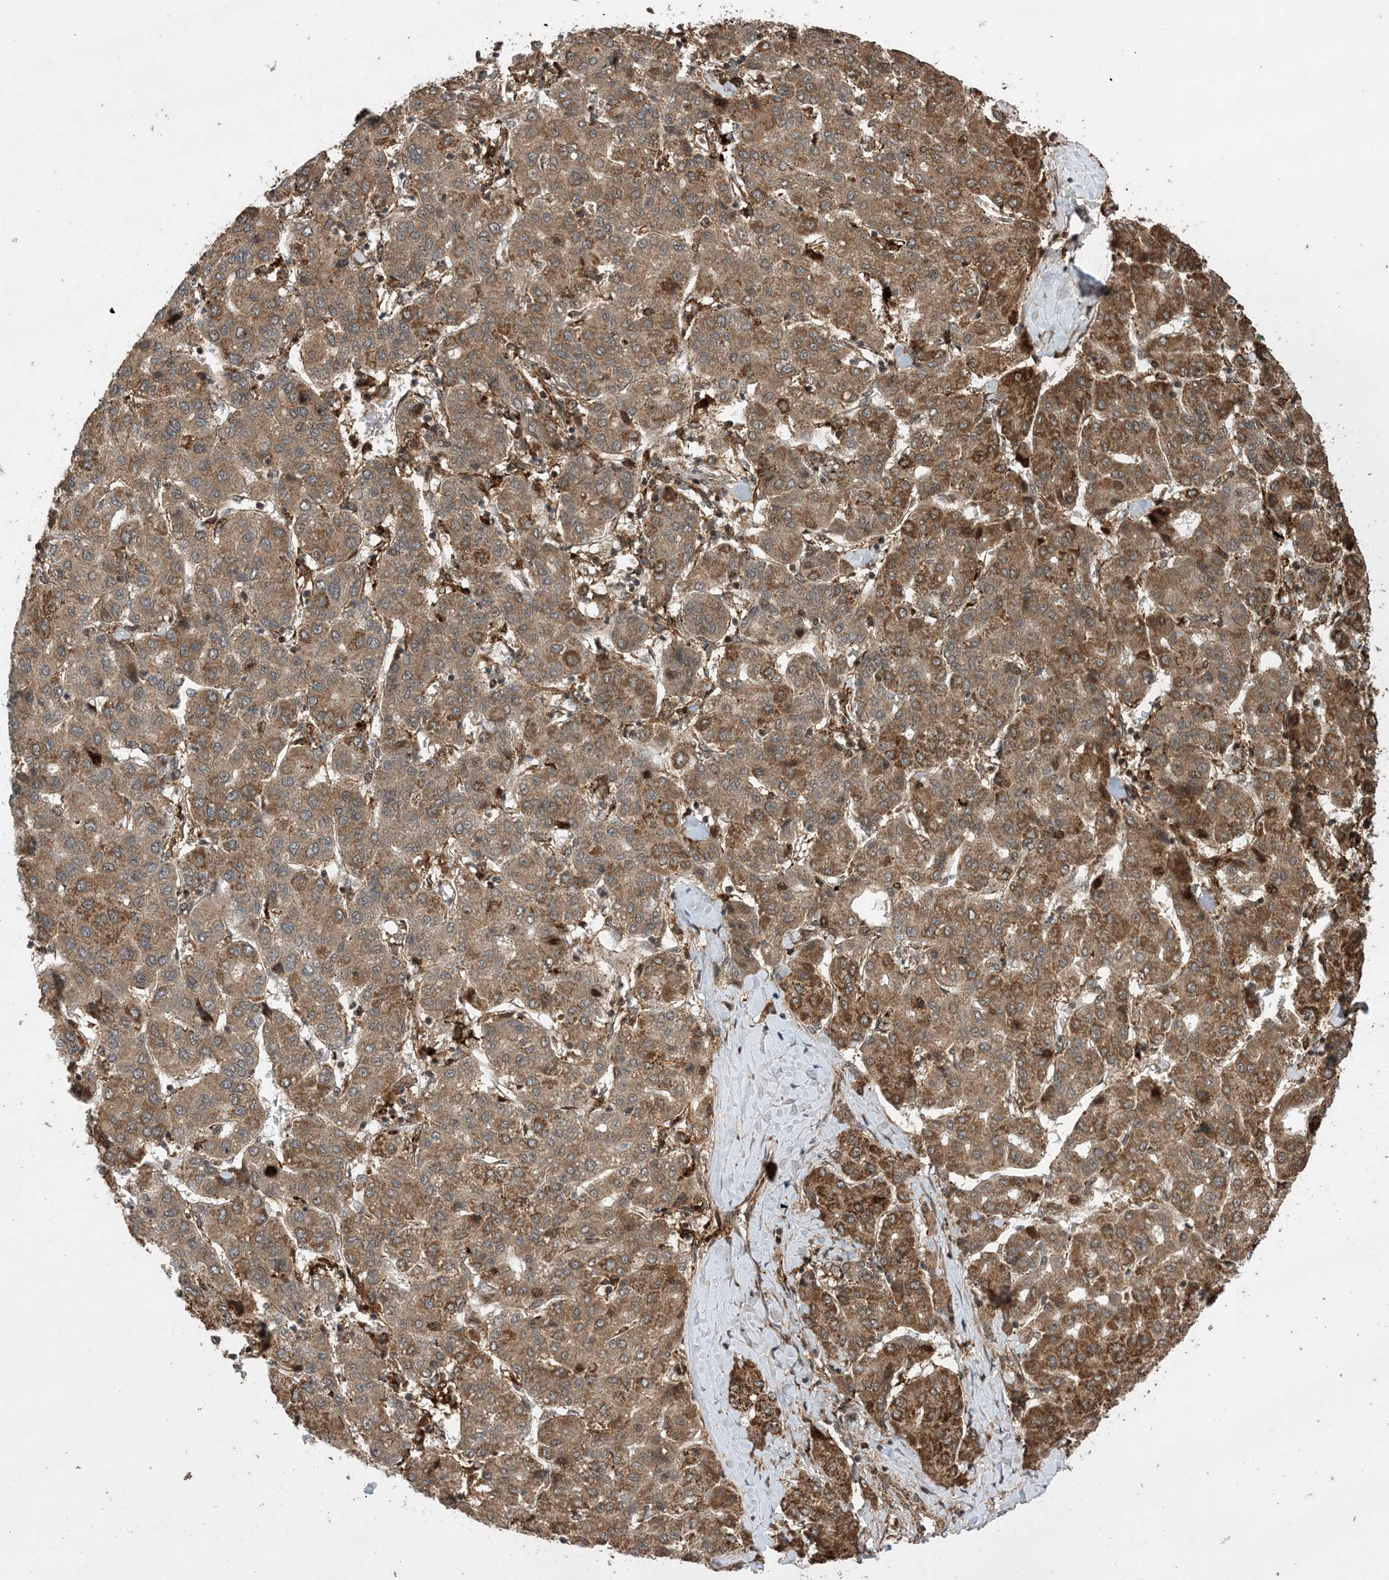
{"staining": {"intensity": "moderate", "quantity": ">75%", "location": "cytoplasmic/membranous"}, "tissue": "liver cancer", "cell_type": "Tumor cells", "image_type": "cancer", "snomed": [{"axis": "morphology", "description": "Carcinoma, Hepatocellular, NOS"}, {"axis": "topography", "description": "Liver"}], "caption": "Liver hepatocellular carcinoma stained with DAB IHC displays medium levels of moderate cytoplasmic/membranous positivity in about >75% of tumor cells.", "gene": "ZNF511", "patient": {"sex": "male", "age": 65}}